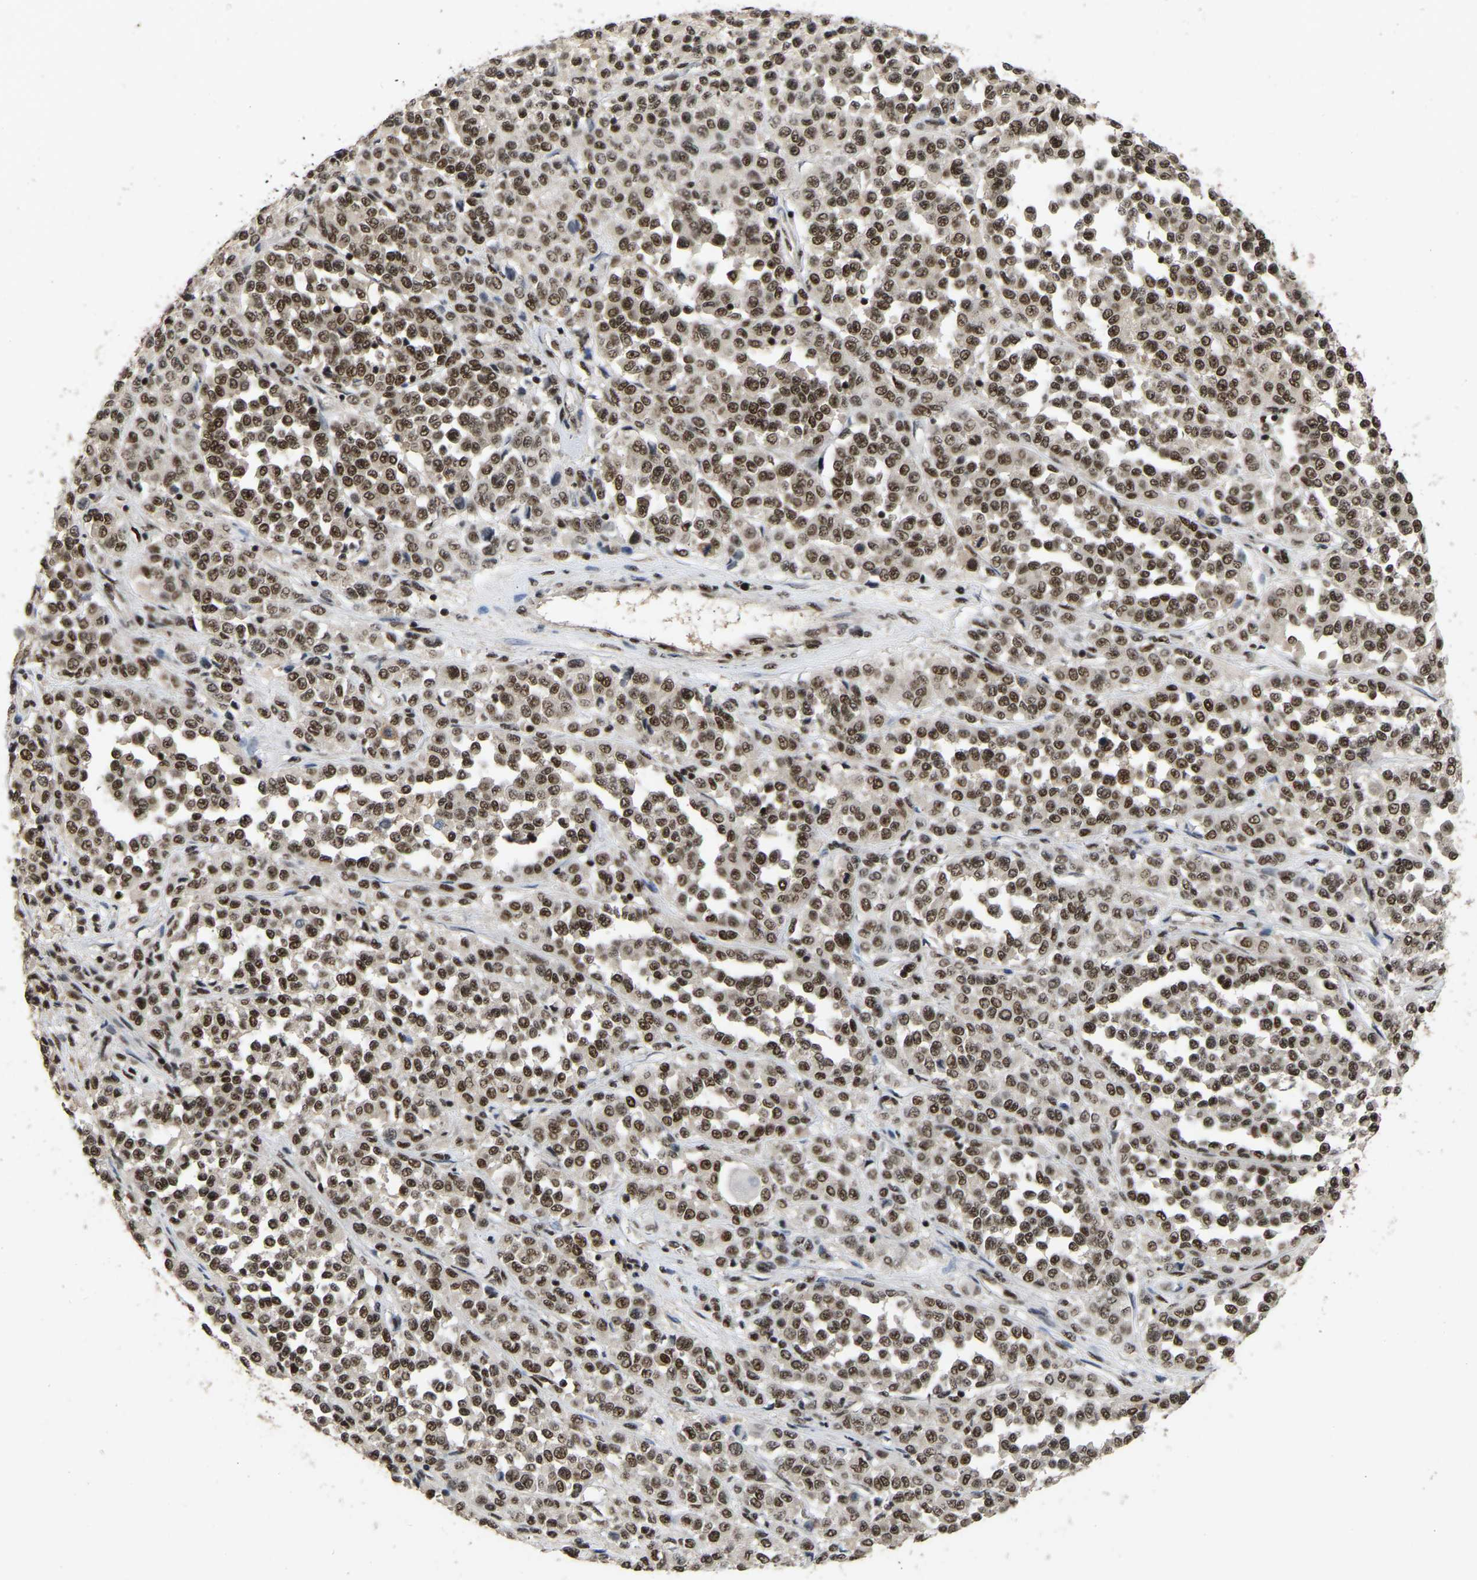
{"staining": {"intensity": "moderate", "quantity": ">75%", "location": "nuclear"}, "tissue": "melanoma", "cell_type": "Tumor cells", "image_type": "cancer", "snomed": [{"axis": "morphology", "description": "Malignant melanoma, Metastatic site"}, {"axis": "topography", "description": "Pancreas"}], "caption": "Approximately >75% of tumor cells in melanoma demonstrate moderate nuclear protein expression as visualized by brown immunohistochemical staining.", "gene": "TBL1XR1", "patient": {"sex": "female", "age": 30}}